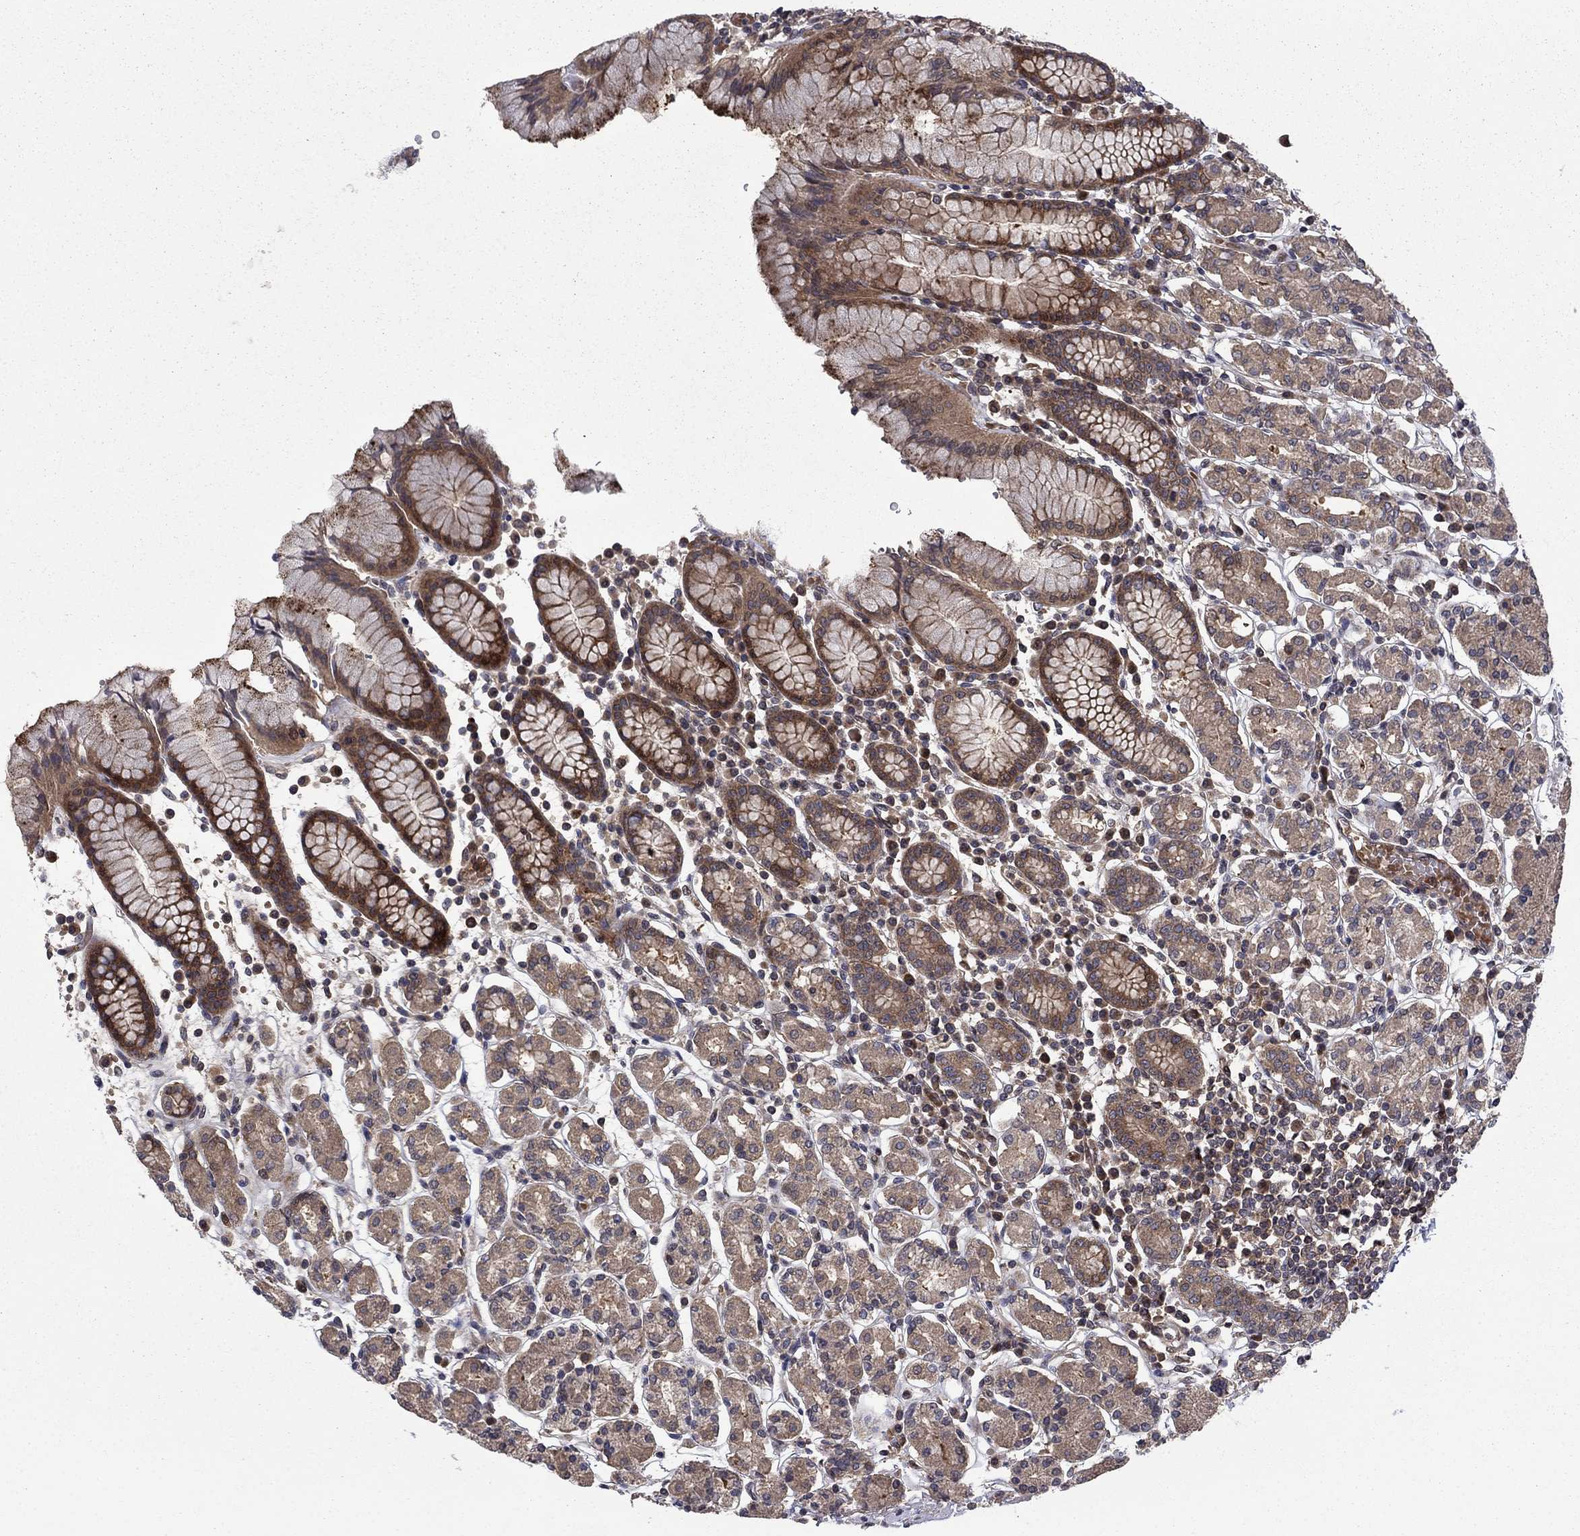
{"staining": {"intensity": "moderate", "quantity": "25%-75%", "location": "cytoplasmic/membranous"}, "tissue": "stomach", "cell_type": "Glandular cells", "image_type": "normal", "snomed": [{"axis": "morphology", "description": "Normal tissue, NOS"}, {"axis": "topography", "description": "Stomach, upper"}, {"axis": "topography", "description": "Stomach"}], "caption": "Stomach stained with DAB (3,3'-diaminobenzidine) IHC demonstrates medium levels of moderate cytoplasmic/membranous staining in approximately 25%-75% of glandular cells. Nuclei are stained in blue.", "gene": "HDAC4", "patient": {"sex": "male", "age": 62}}